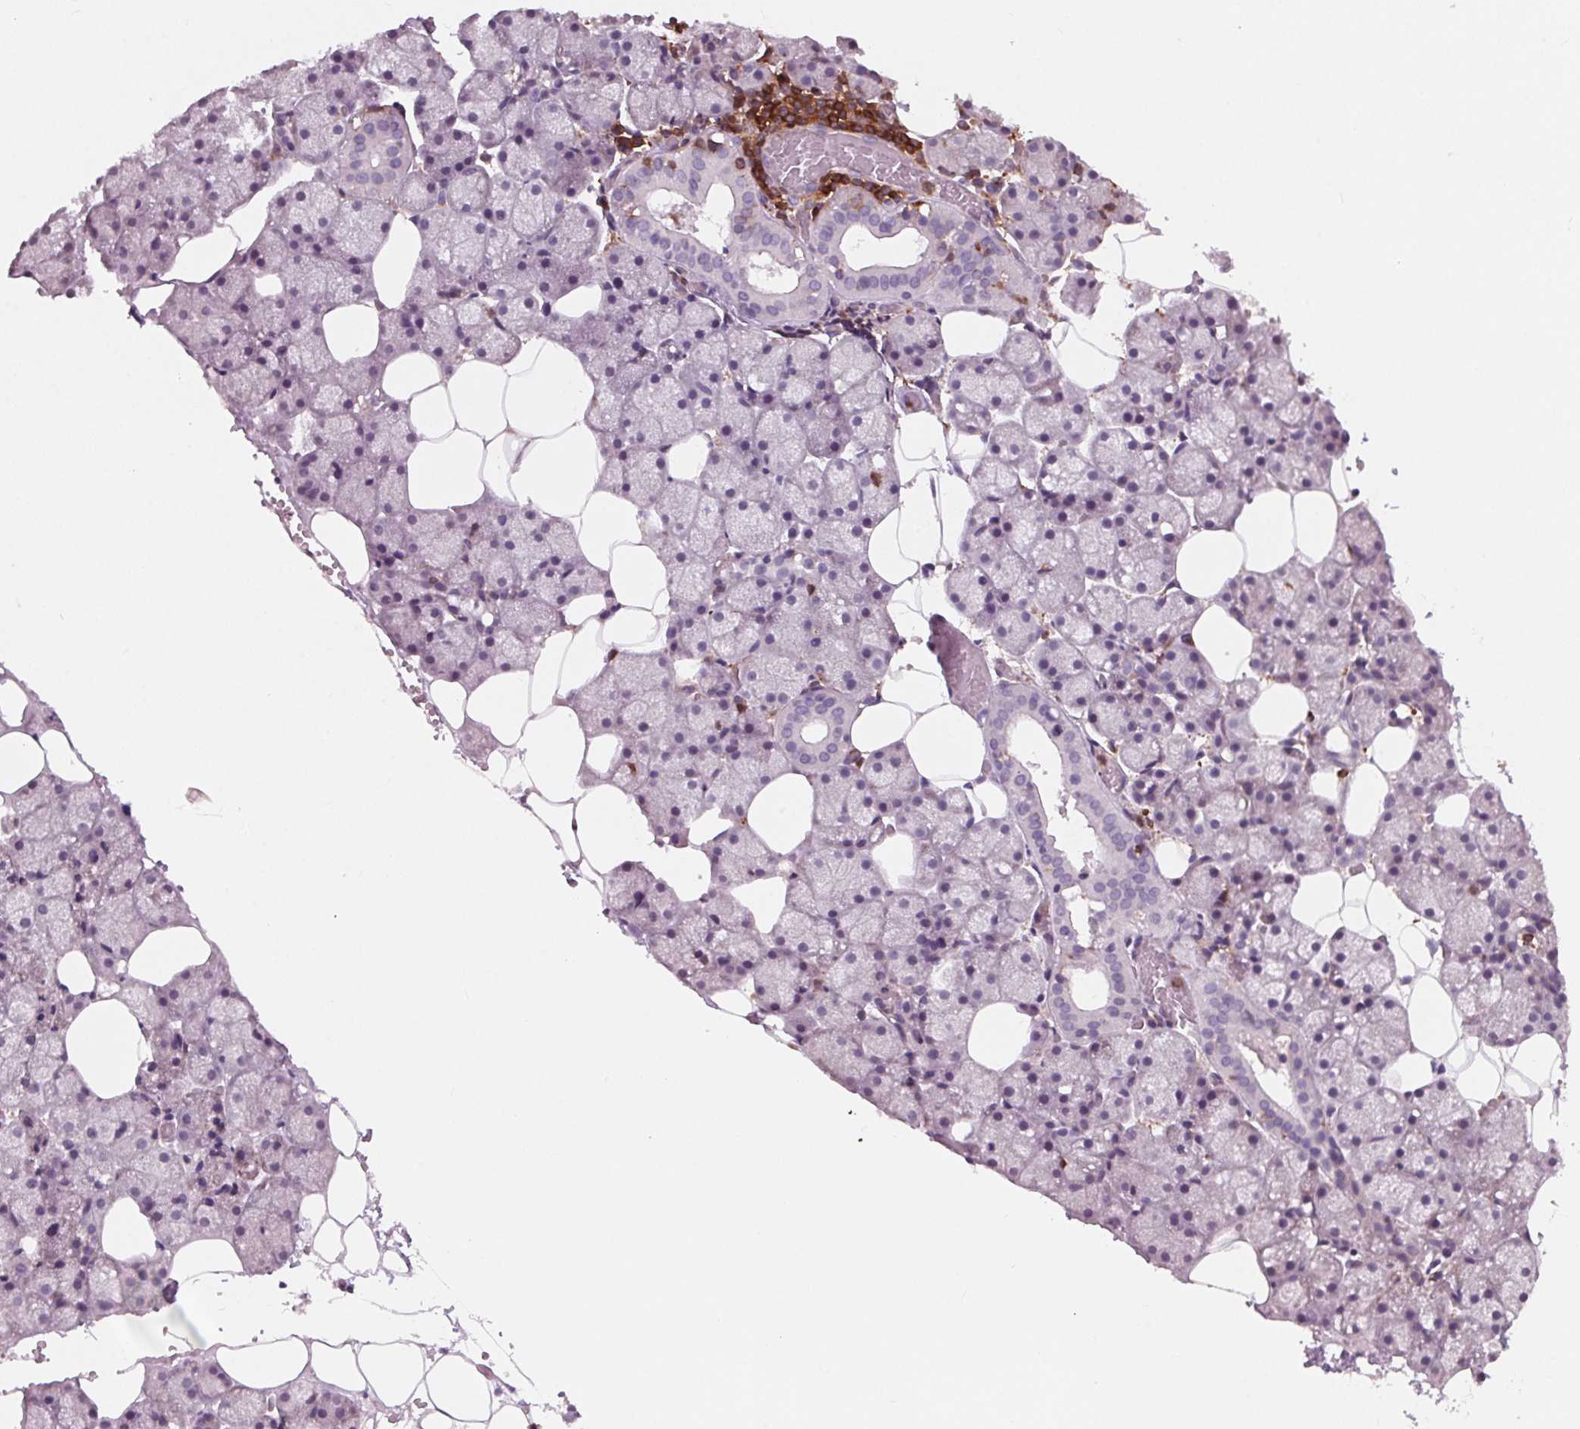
{"staining": {"intensity": "negative", "quantity": "none", "location": "none"}, "tissue": "salivary gland", "cell_type": "Glandular cells", "image_type": "normal", "snomed": [{"axis": "morphology", "description": "Normal tissue, NOS"}, {"axis": "topography", "description": "Salivary gland"}], "caption": "The photomicrograph exhibits no significant positivity in glandular cells of salivary gland. The staining is performed using DAB (3,3'-diaminobenzidine) brown chromogen with nuclei counter-stained in using hematoxylin.", "gene": "ARHGAP25", "patient": {"sex": "male", "age": 38}}